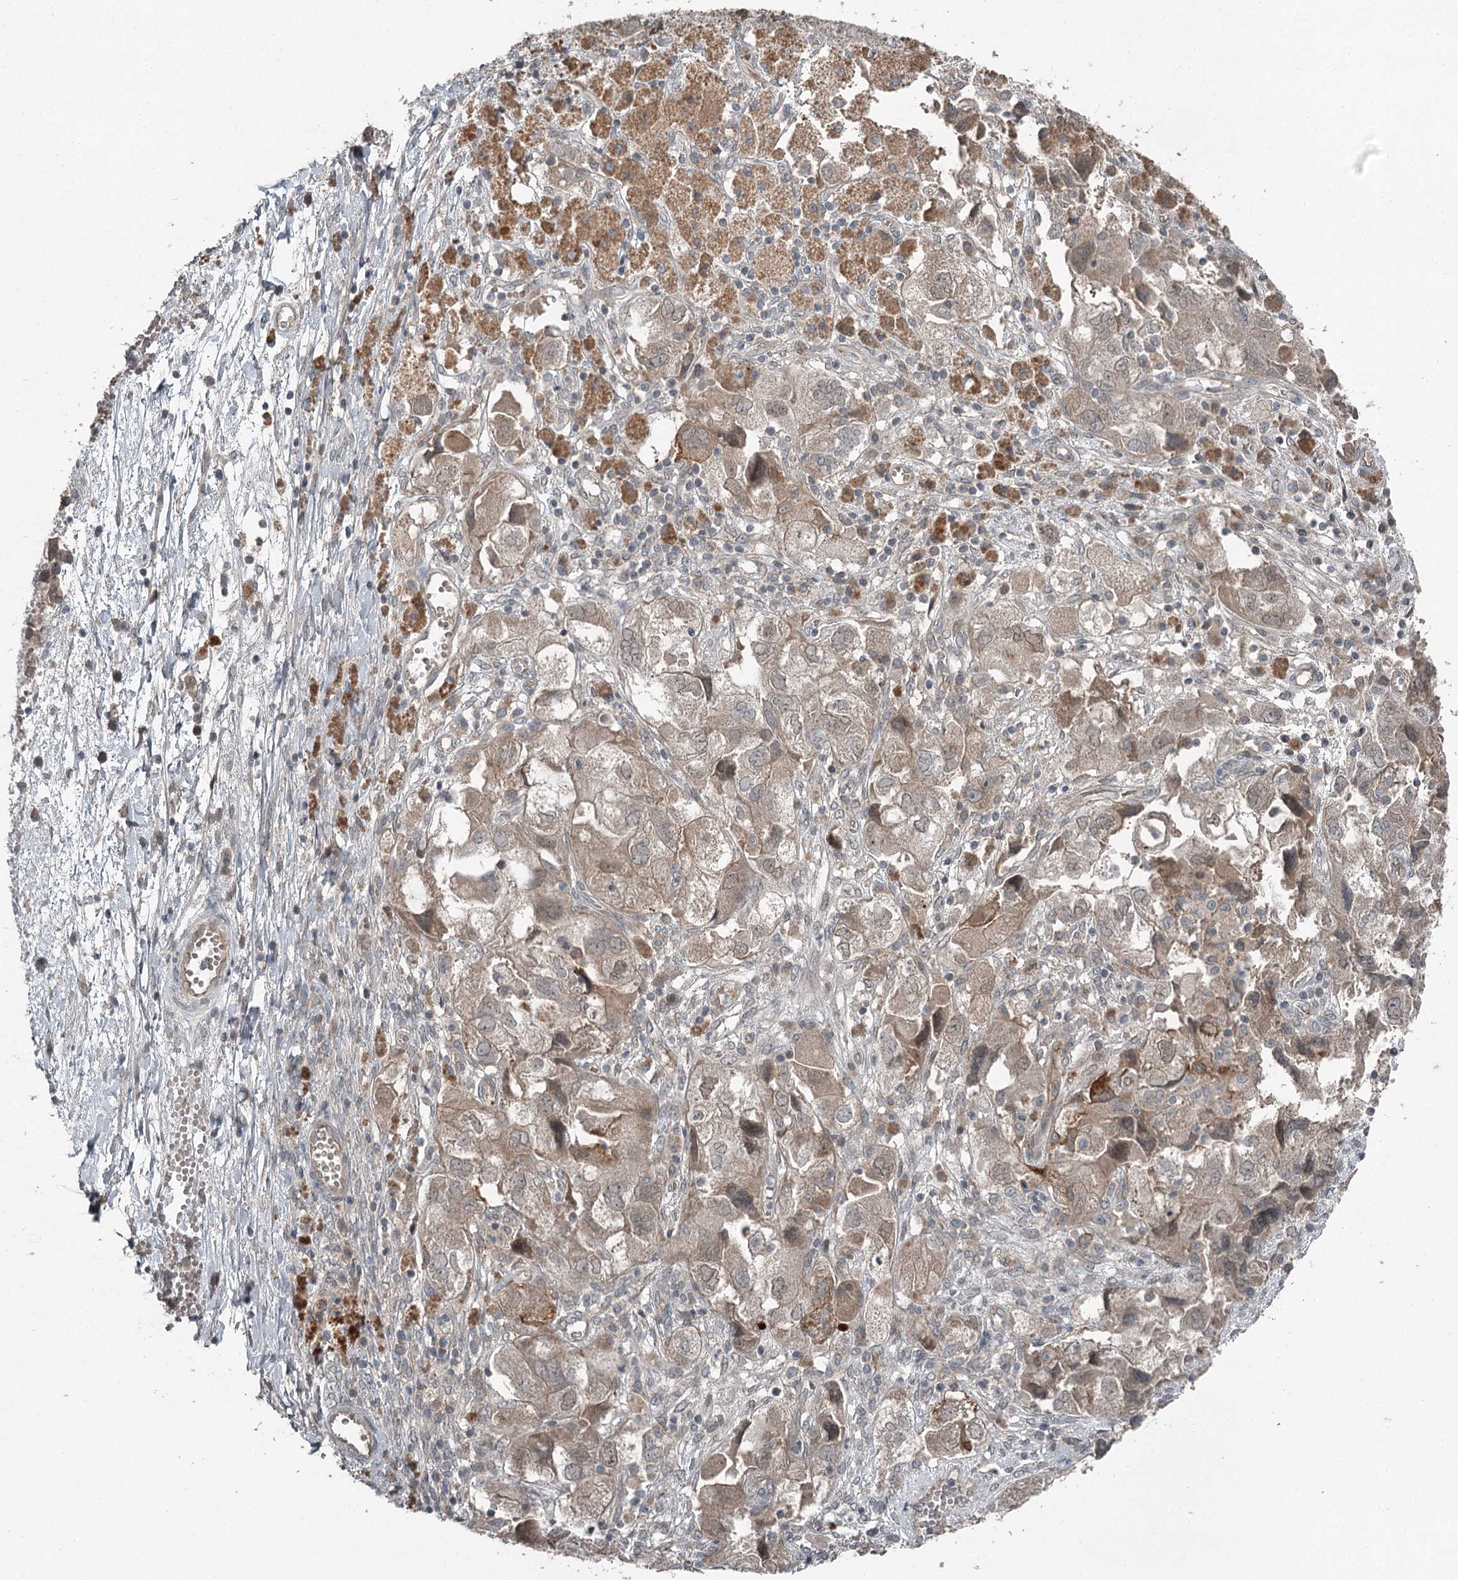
{"staining": {"intensity": "weak", "quantity": ">75%", "location": "cytoplasmic/membranous"}, "tissue": "ovarian cancer", "cell_type": "Tumor cells", "image_type": "cancer", "snomed": [{"axis": "morphology", "description": "Carcinoma, NOS"}, {"axis": "morphology", "description": "Cystadenocarcinoma, serous, NOS"}, {"axis": "topography", "description": "Ovary"}], "caption": "Protein expression analysis of human ovarian cancer (serous cystadenocarcinoma) reveals weak cytoplasmic/membranous positivity in approximately >75% of tumor cells.", "gene": "SLC39A8", "patient": {"sex": "female", "age": 69}}